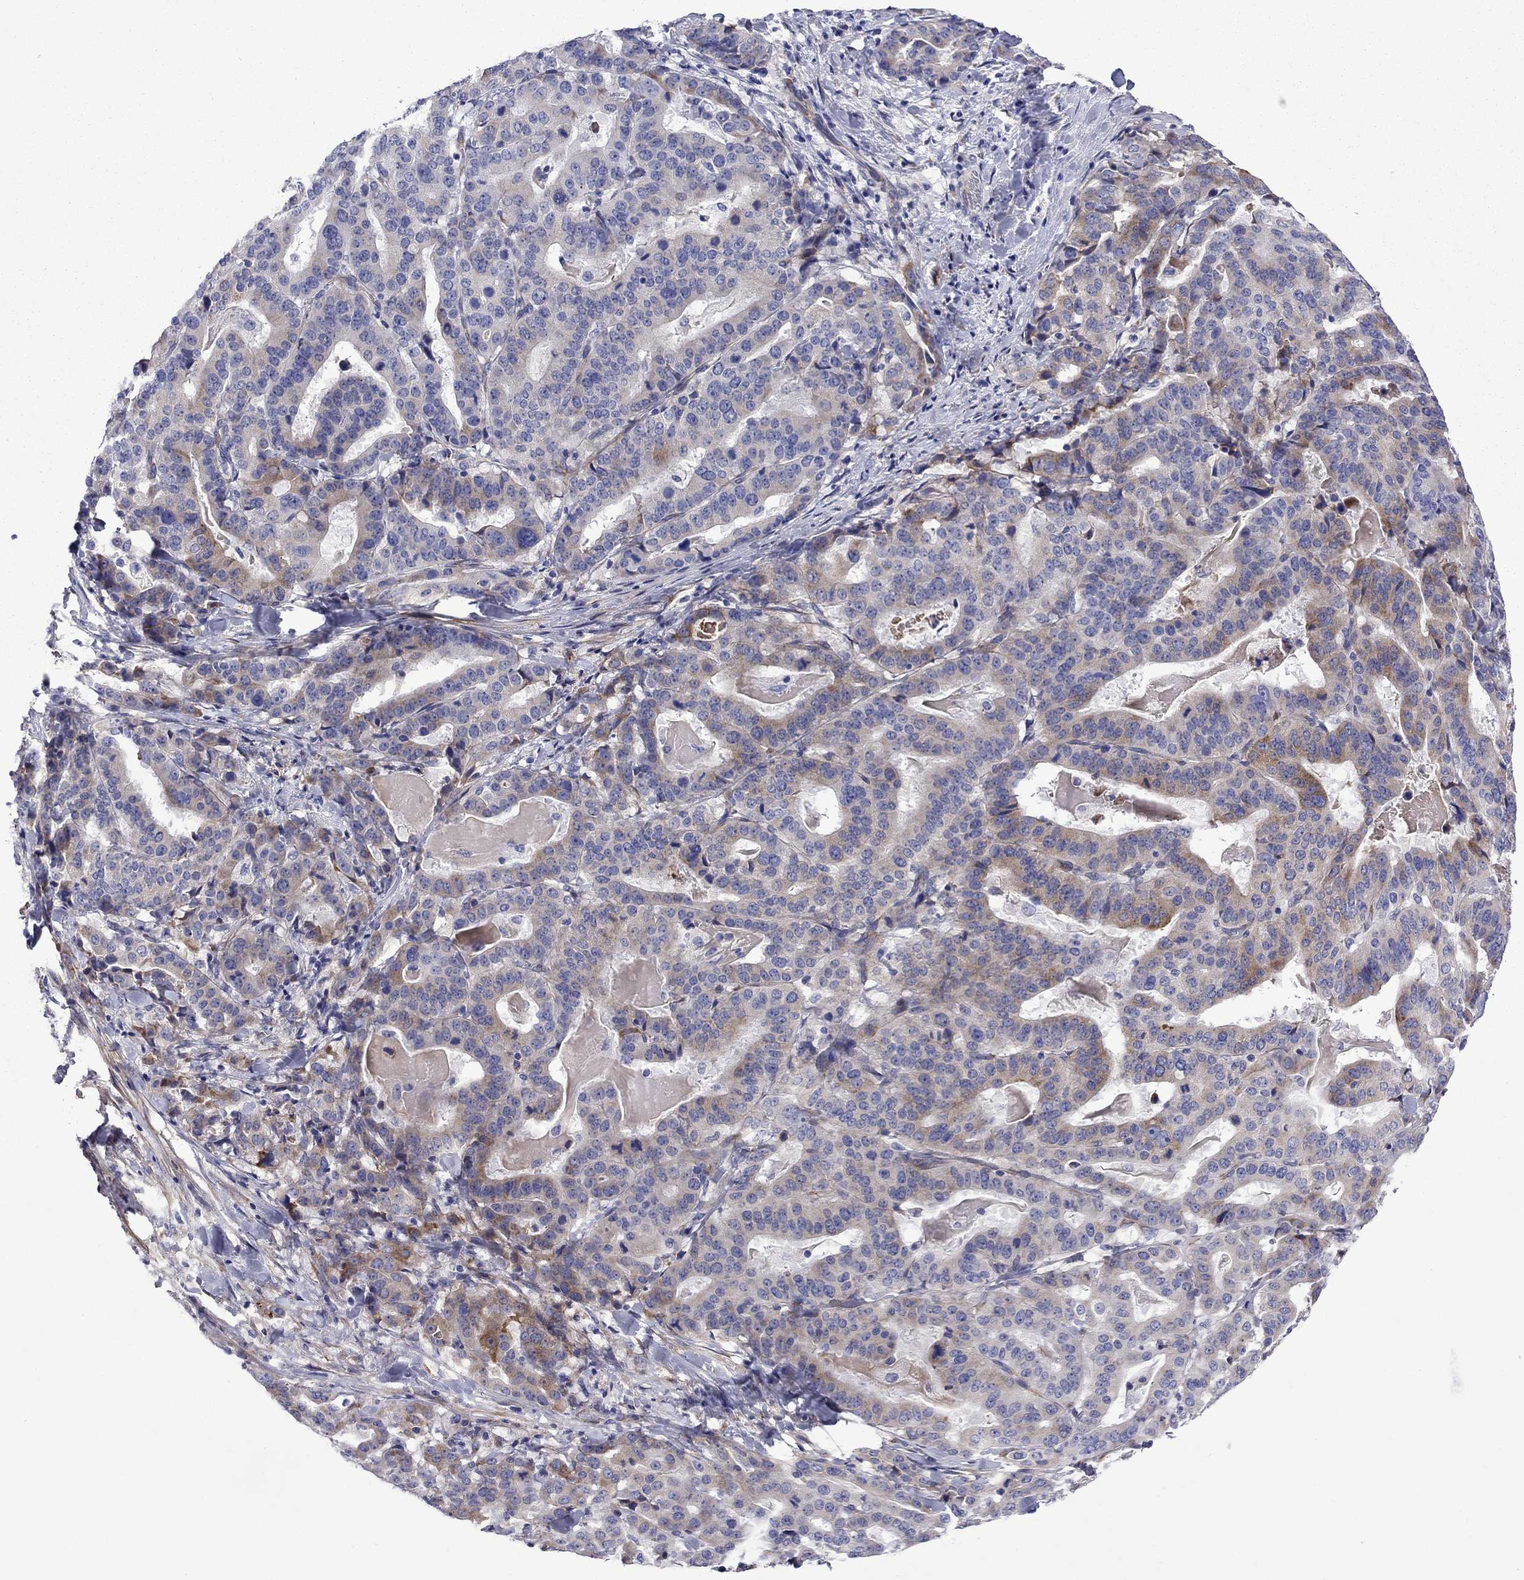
{"staining": {"intensity": "moderate", "quantity": "<25%", "location": "cytoplasmic/membranous"}, "tissue": "stomach cancer", "cell_type": "Tumor cells", "image_type": "cancer", "snomed": [{"axis": "morphology", "description": "Adenocarcinoma, NOS"}, {"axis": "topography", "description": "Stomach"}], "caption": "Protein staining reveals moderate cytoplasmic/membranous staining in about <25% of tumor cells in stomach cancer (adenocarcinoma).", "gene": "HSPG2", "patient": {"sex": "male", "age": 48}}